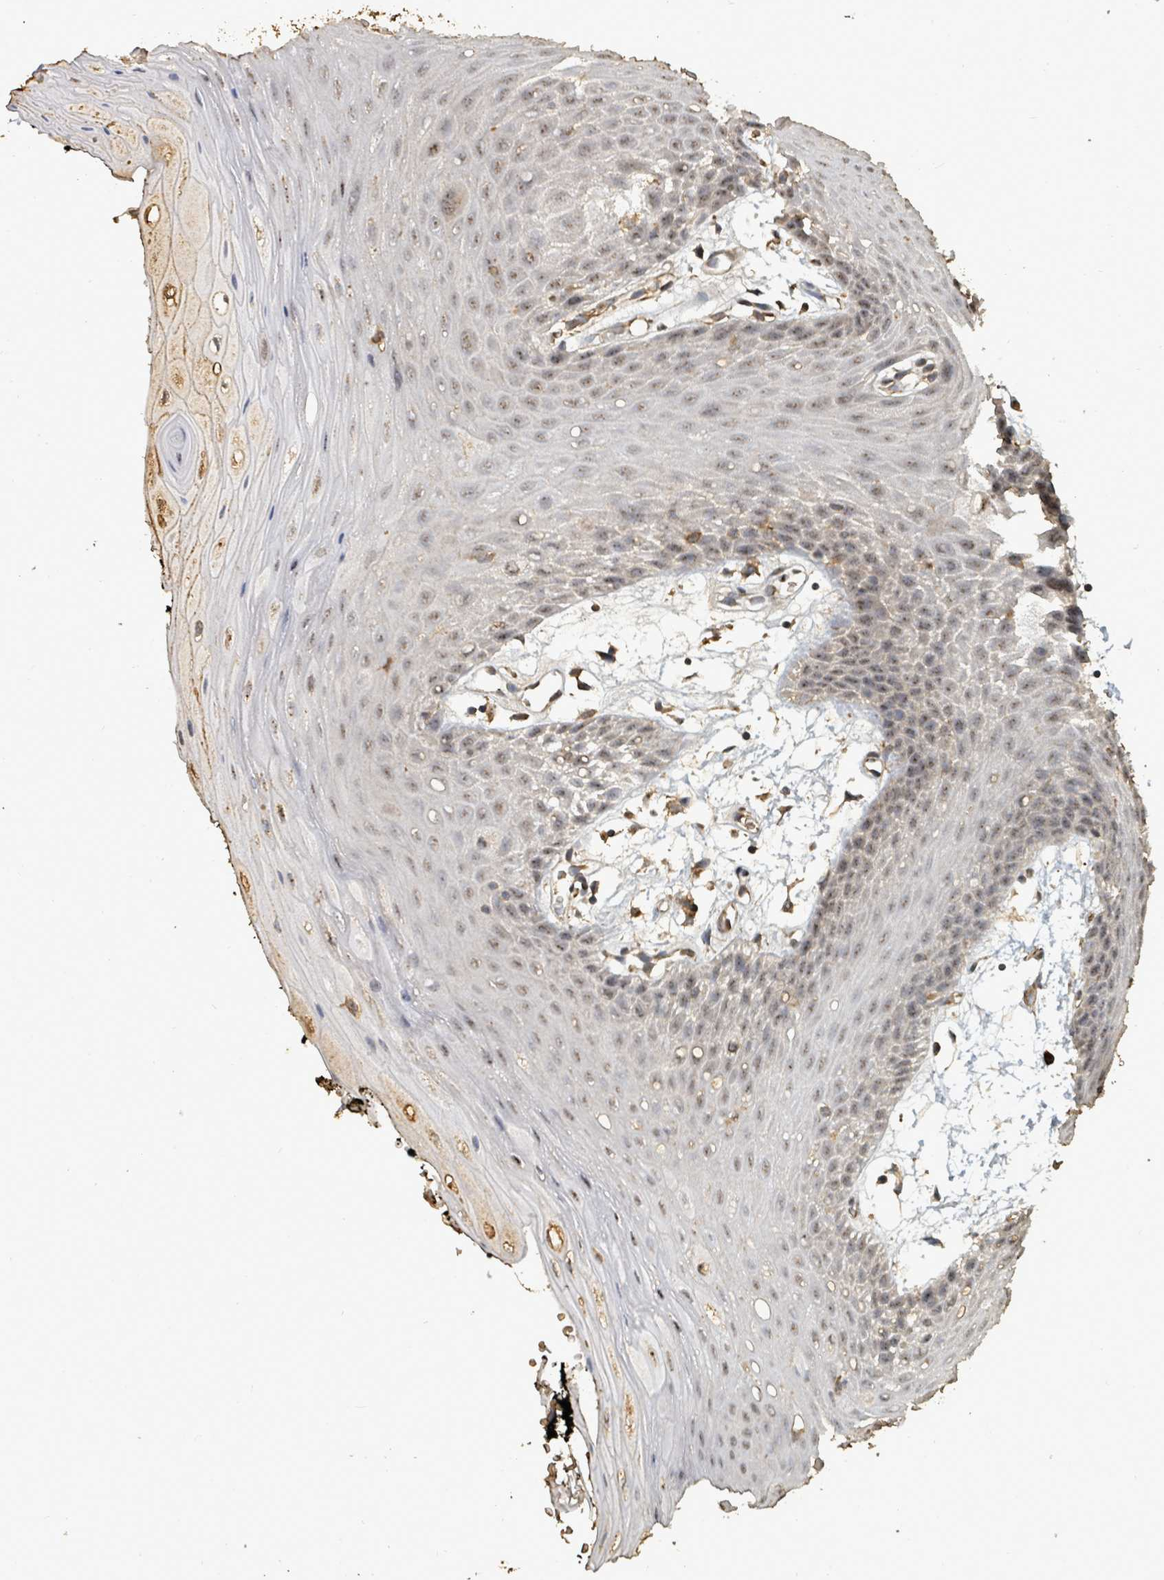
{"staining": {"intensity": "weak", "quantity": "25%-75%", "location": "nuclear"}, "tissue": "oral mucosa", "cell_type": "Squamous epithelial cells", "image_type": "normal", "snomed": [{"axis": "morphology", "description": "Normal tissue, NOS"}, {"axis": "topography", "description": "Oral tissue"}, {"axis": "topography", "description": "Tounge, NOS"}], "caption": "Approximately 25%-75% of squamous epithelial cells in normal human oral mucosa reveal weak nuclear protein staining as visualized by brown immunohistochemical staining.", "gene": "C6orf52", "patient": {"sex": "female", "age": 59}}